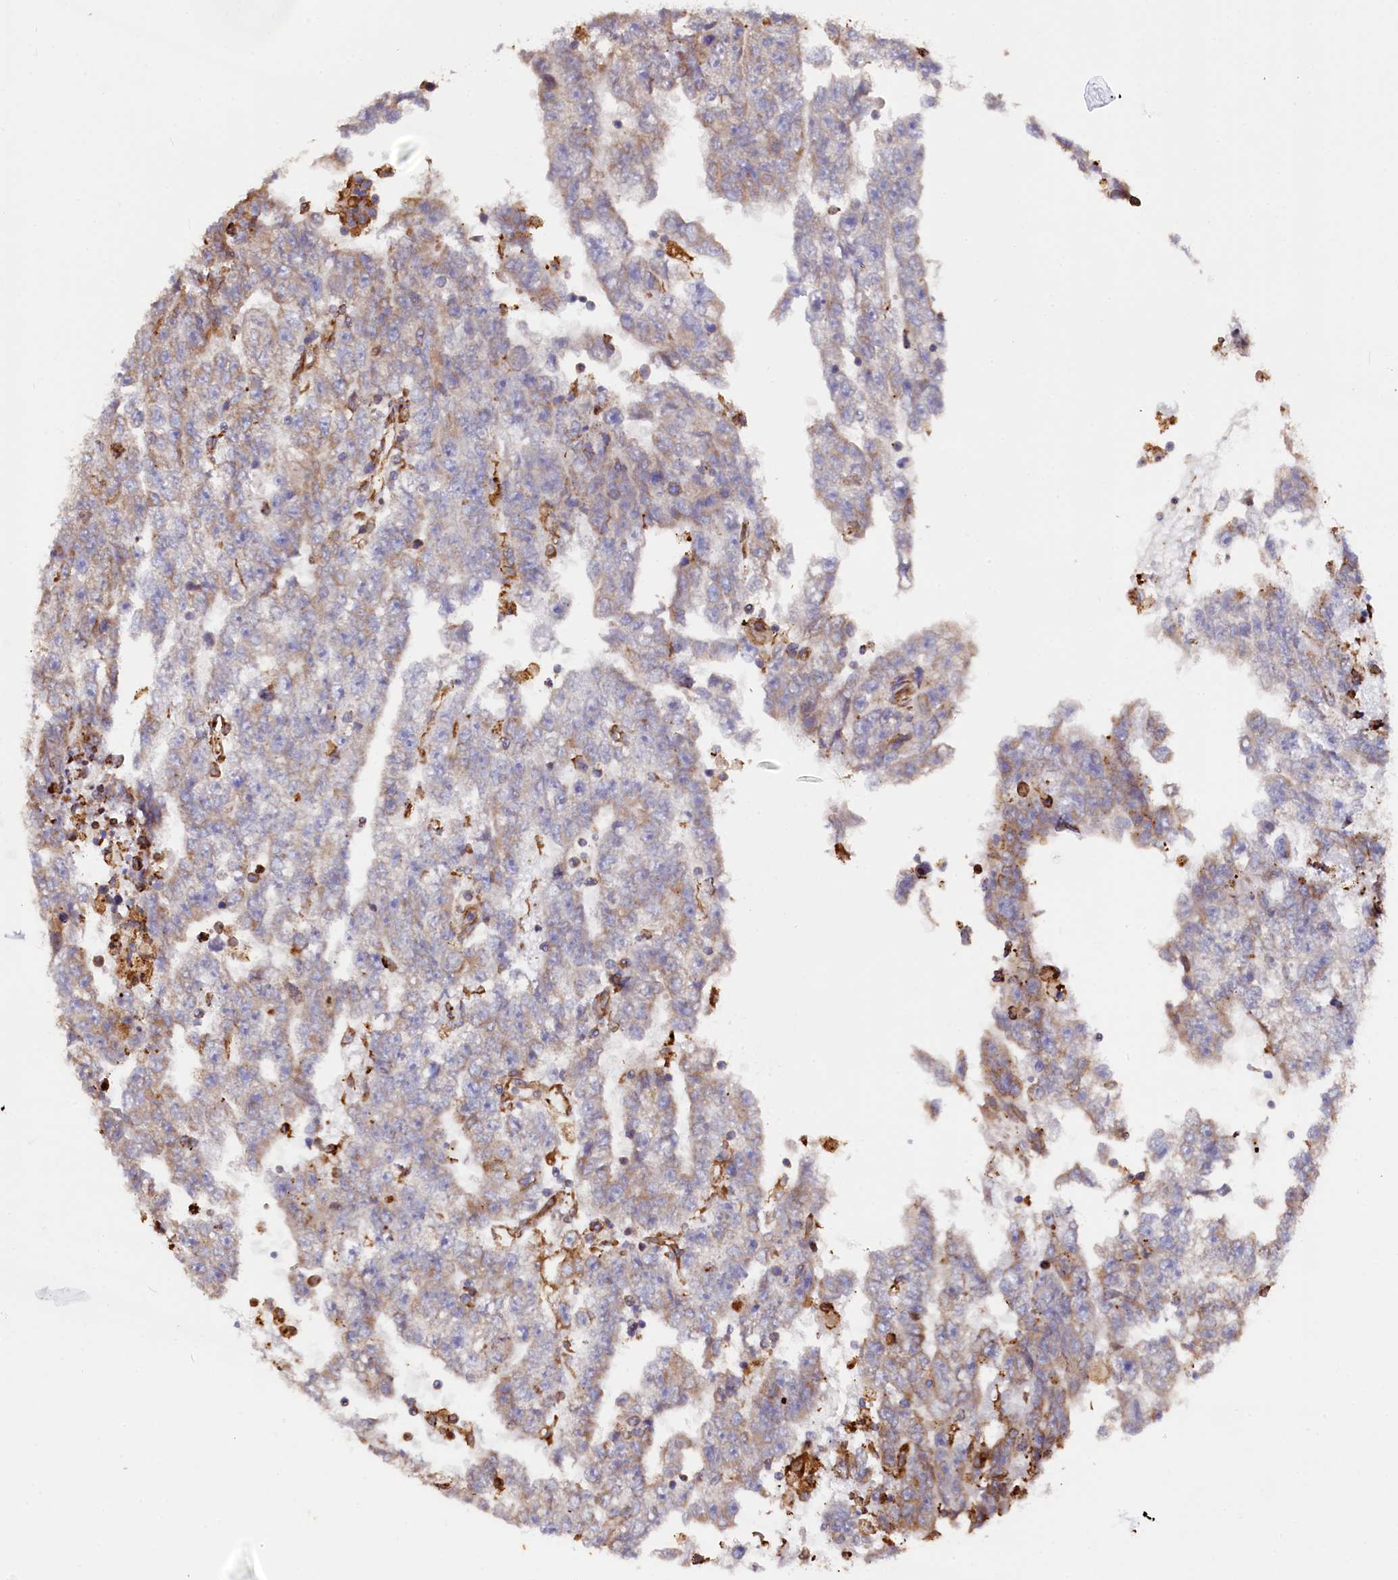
{"staining": {"intensity": "negative", "quantity": "none", "location": "none"}, "tissue": "testis cancer", "cell_type": "Tumor cells", "image_type": "cancer", "snomed": [{"axis": "morphology", "description": "Carcinoma, Embryonal, NOS"}, {"axis": "topography", "description": "Testis"}], "caption": "Immunohistochemical staining of human testis cancer demonstrates no significant expression in tumor cells.", "gene": "NEURL1B", "patient": {"sex": "male", "age": 25}}